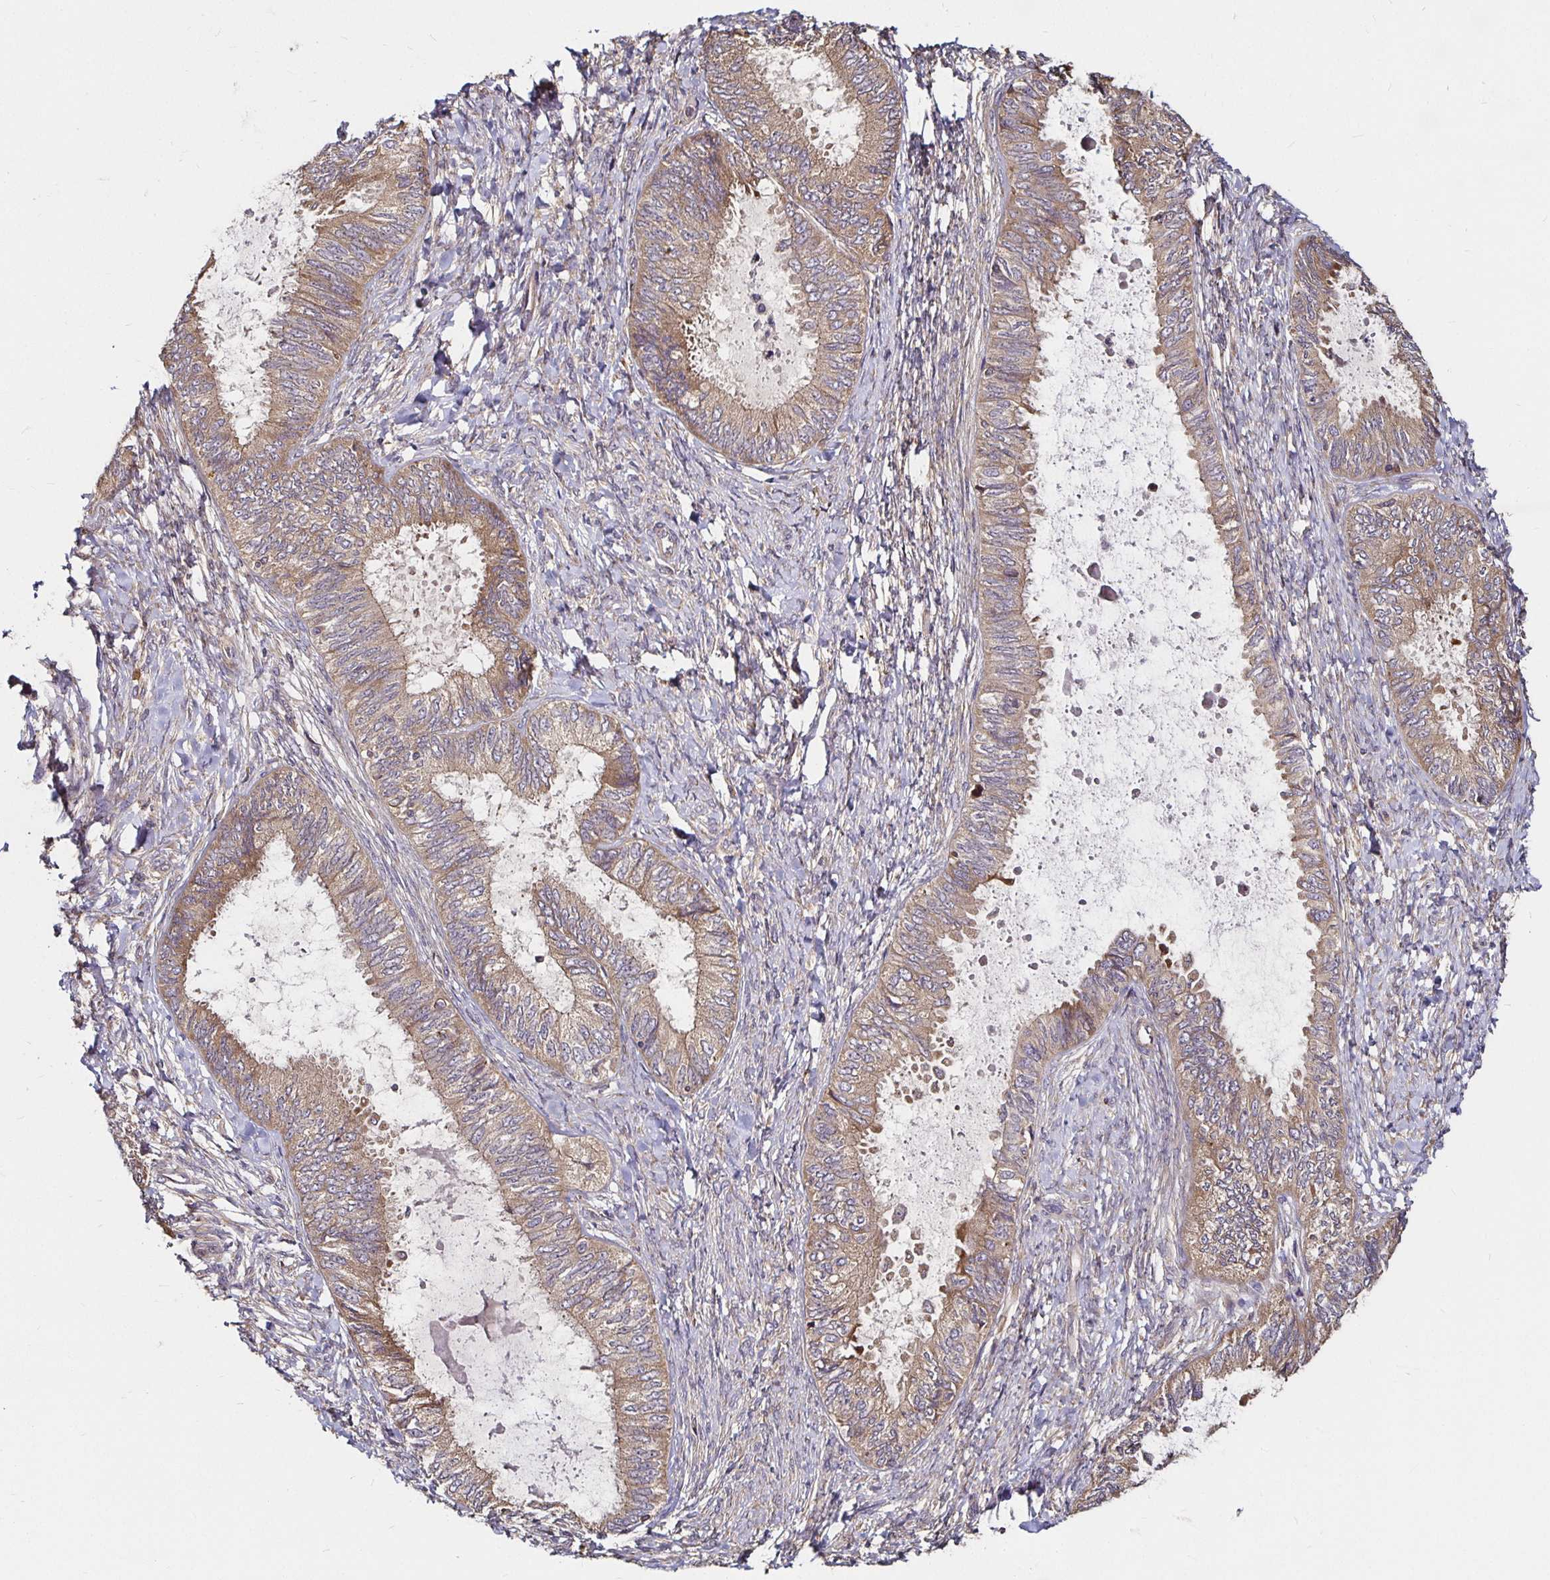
{"staining": {"intensity": "weak", "quantity": ">75%", "location": "cytoplasmic/membranous"}, "tissue": "ovarian cancer", "cell_type": "Tumor cells", "image_type": "cancer", "snomed": [{"axis": "morphology", "description": "Carcinoma, endometroid"}, {"axis": "topography", "description": "Ovary"}], "caption": "Protein expression analysis of human endometroid carcinoma (ovarian) reveals weak cytoplasmic/membranous expression in about >75% of tumor cells. (DAB (3,3'-diaminobenzidine) = brown stain, brightfield microscopy at high magnification).", "gene": "MLST8", "patient": {"sex": "female", "age": 70}}